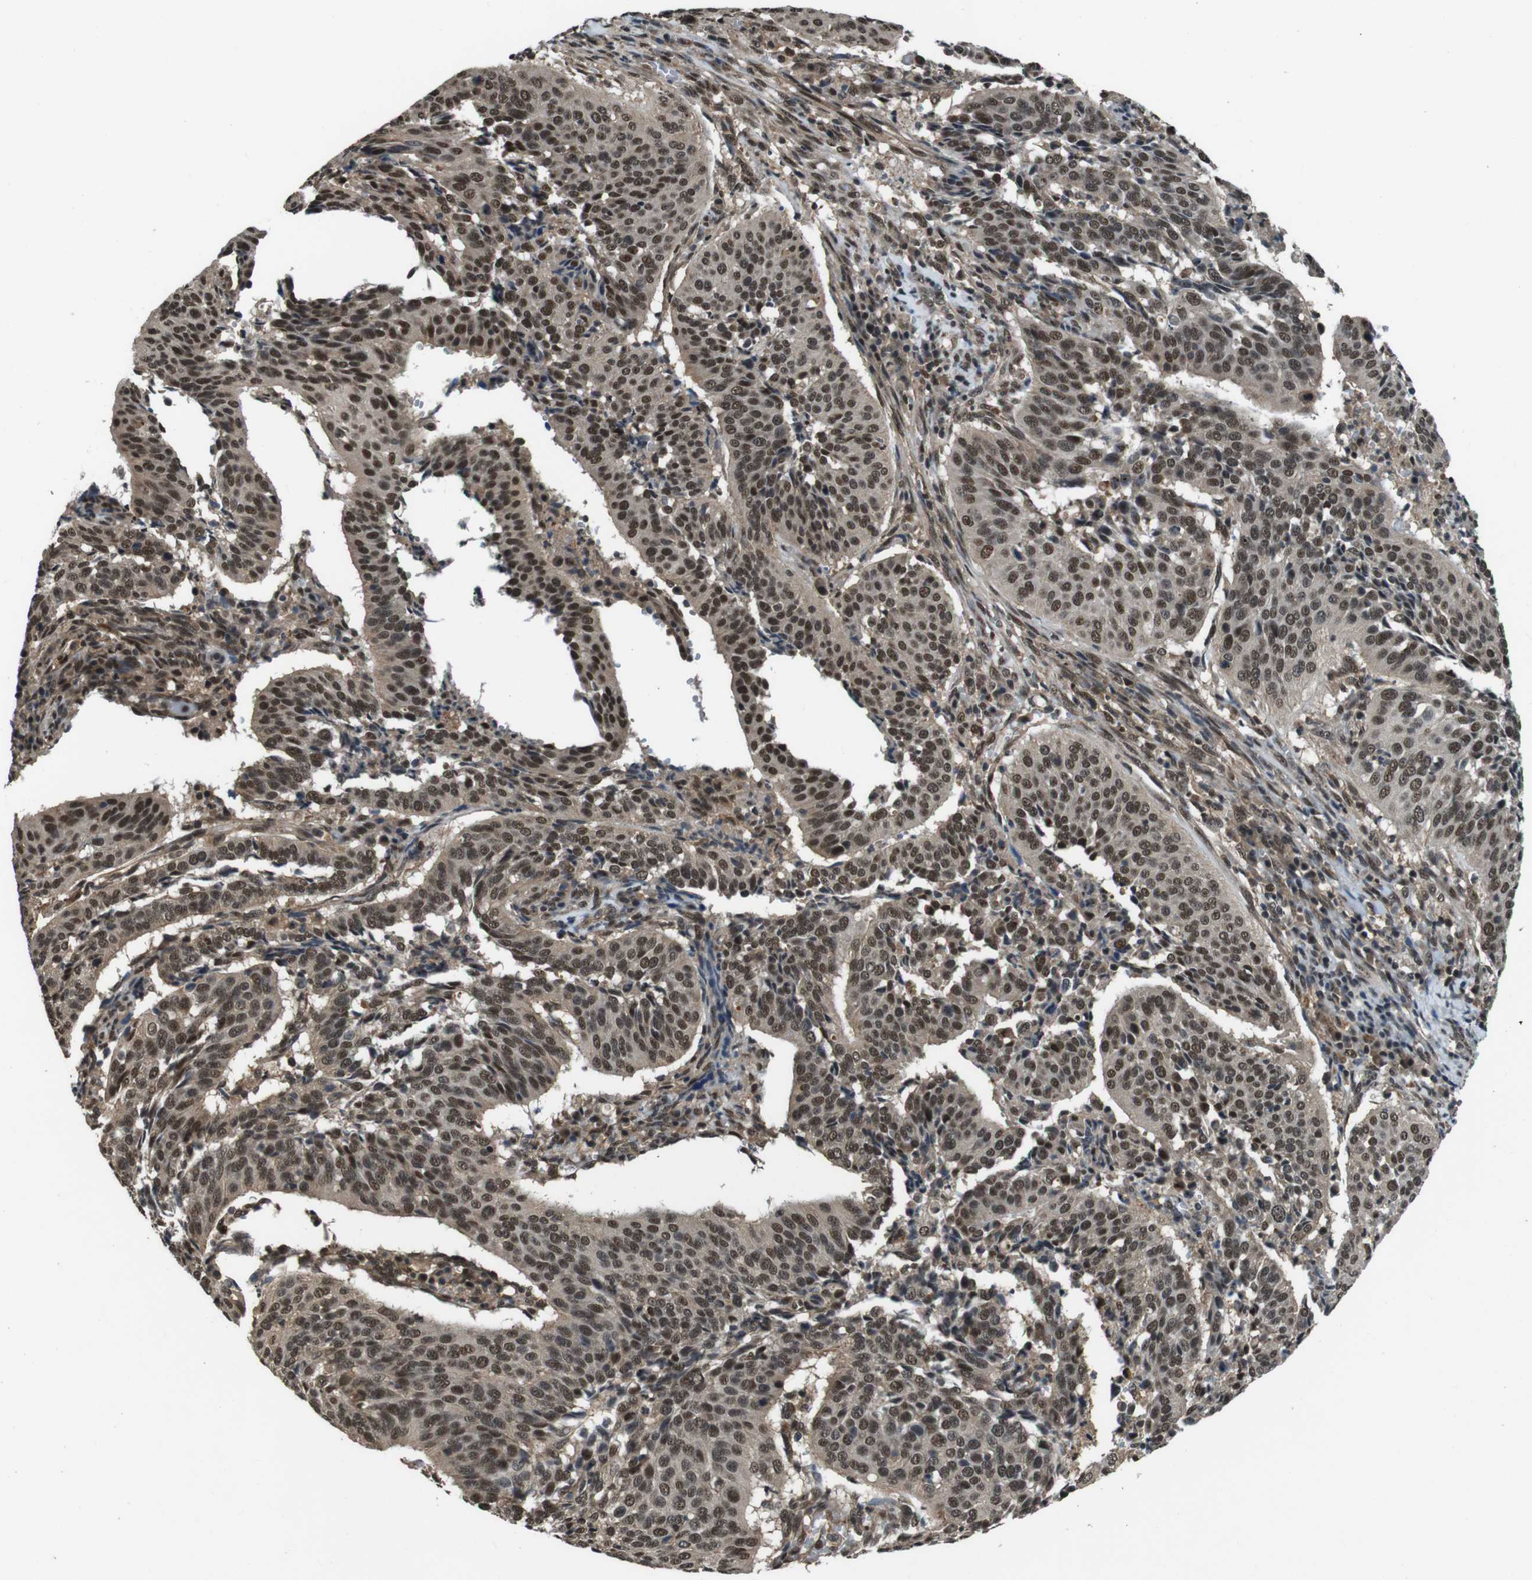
{"staining": {"intensity": "moderate", "quantity": ">75%", "location": "nuclear"}, "tissue": "cervical cancer", "cell_type": "Tumor cells", "image_type": "cancer", "snomed": [{"axis": "morphology", "description": "Normal tissue, NOS"}, {"axis": "morphology", "description": "Squamous cell carcinoma, NOS"}, {"axis": "topography", "description": "Cervix"}], "caption": "Immunohistochemical staining of human cervical squamous cell carcinoma displays medium levels of moderate nuclear positivity in about >75% of tumor cells. (Stains: DAB in brown, nuclei in blue, Microscopy: brightfield microscopy at high magnification).", "gene": "NR4A2", "patient": {"sex": "female", "age": 39}}